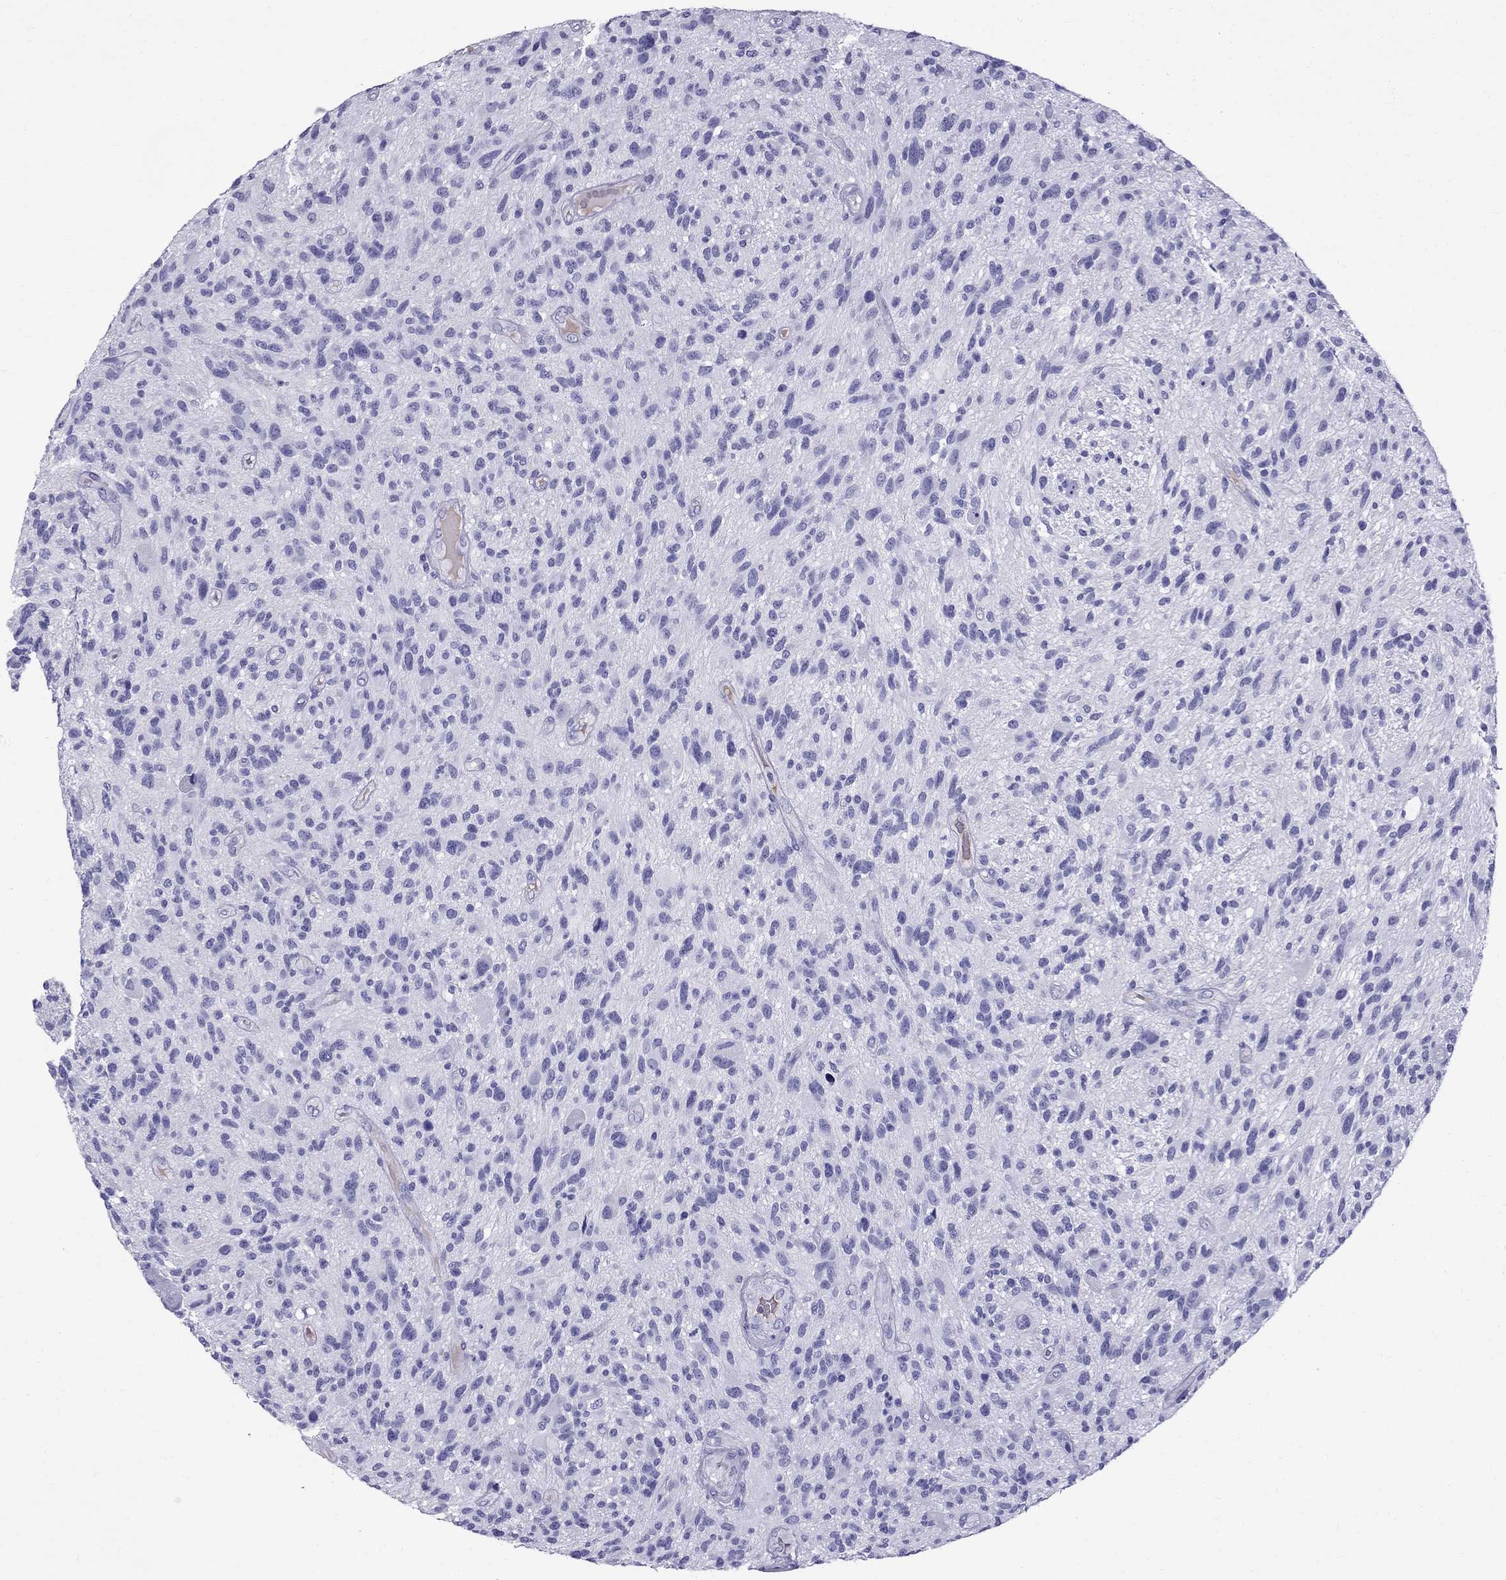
{"staining": {"intensity": "negative", "quantity": "none", "location": "none"}, "tissue": "glioma", "cell_type": "Tumor cells", "image_type": "cancer", "snomed": [{"axis": "morphology", "description": "Glioma, malignant, High grade"}, {"axis": "topography", "description": "Brain"}], "caption": "Immunohistochemistry (IHC) of human glioma reveals no expression in tumor cells.", "gene": "SCART1", "patient": {"sex": "male", "age": 47}}